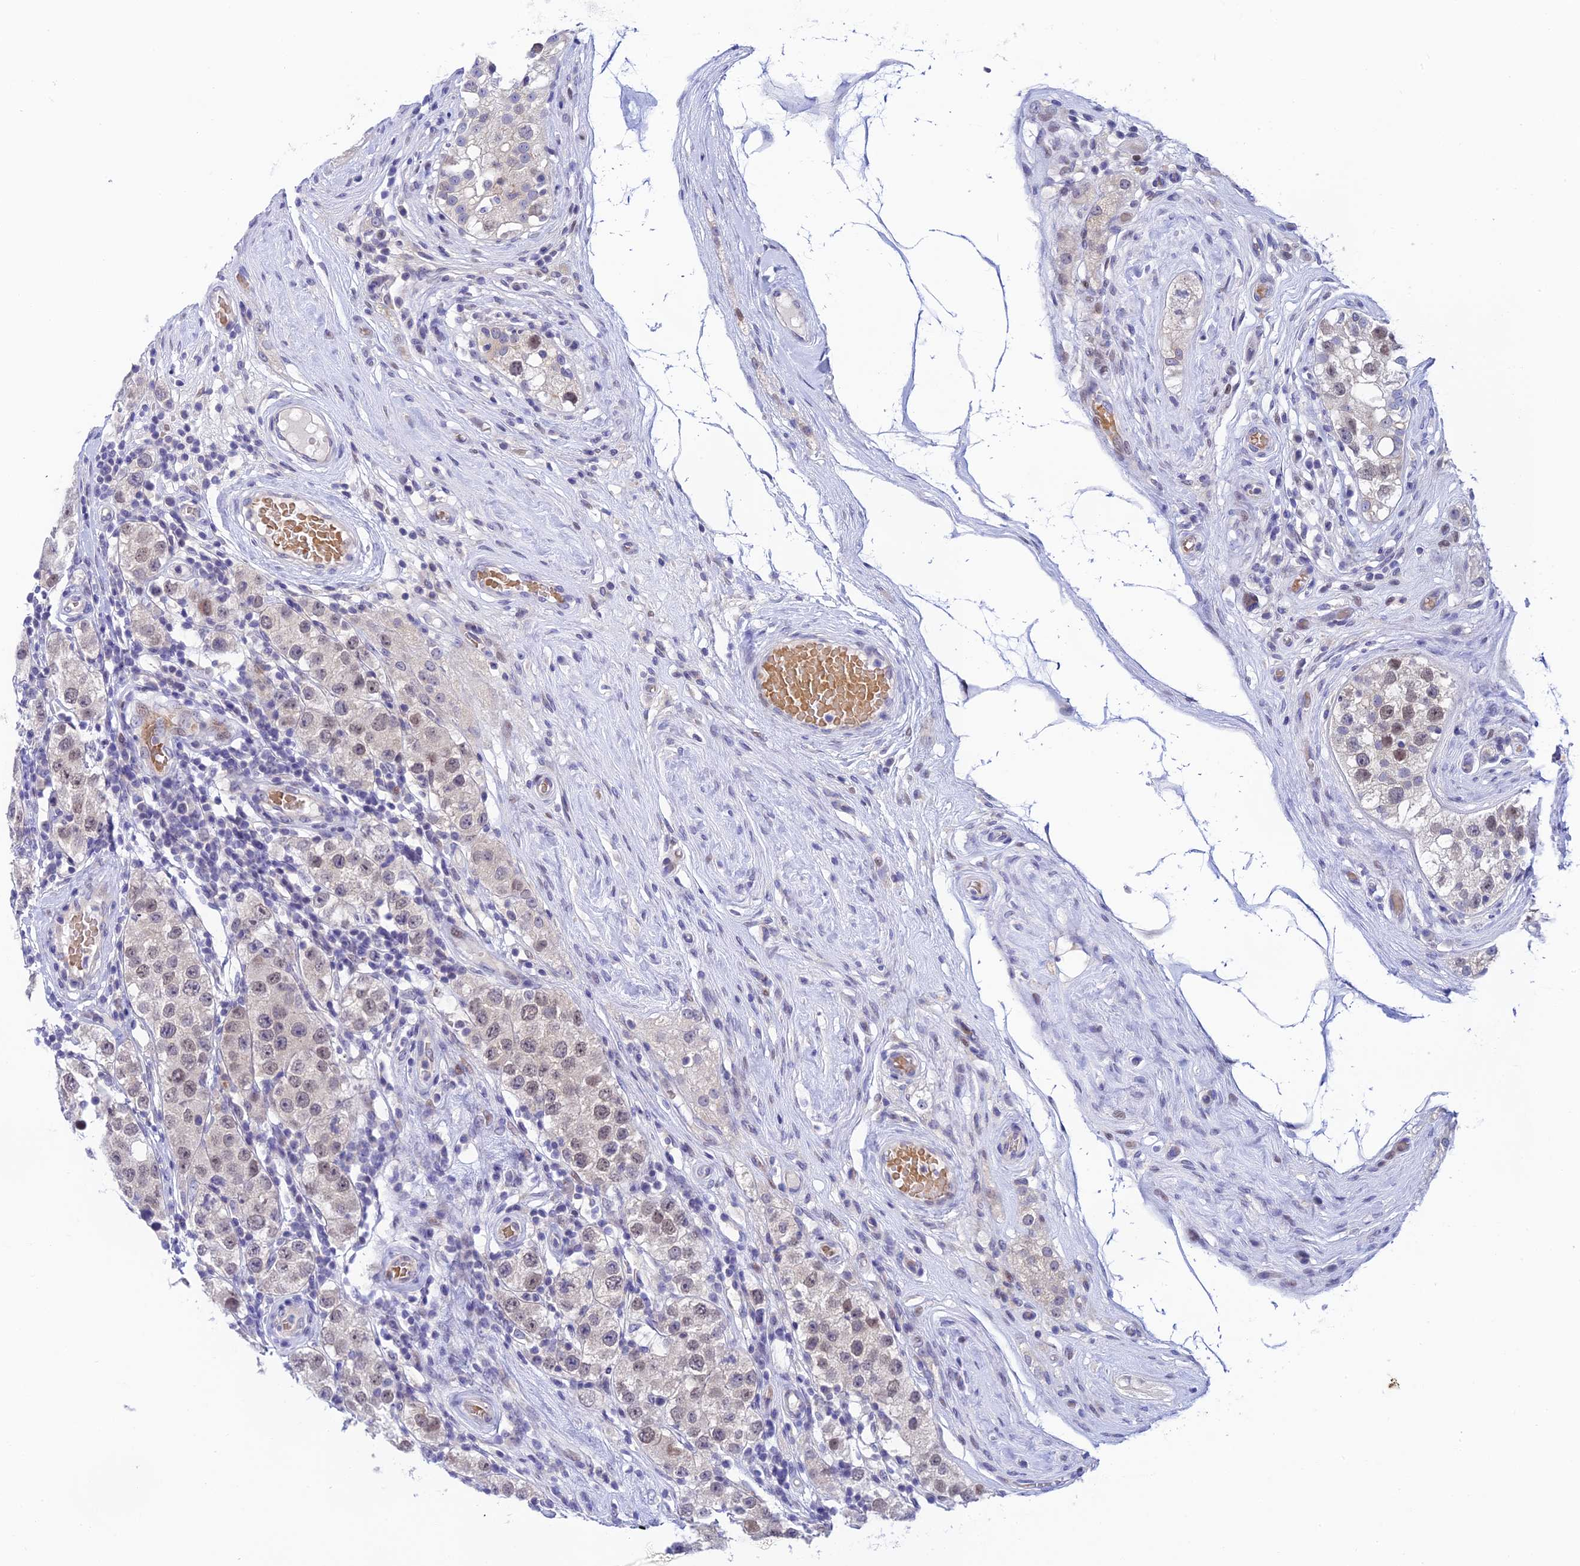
{"staining": {"intensity": "moderate", "quantity": "<25%", "location": "nuclear"}, "tissue": "testis cancer", "cell_type": "Tumor cells", "image_type": "cancer", "snomed": [{"axis": "morphology", "description": "Seminoma, NOS"}, {"axis": "topography", "description": "Testis"}], "caption": "An immunohistochemistry micrograph of tumor tissue is shown. Protein staining in brown highlights moderate nuclear positivity in testis cancer within tumor cells. (DAB = brown stain, brightfield microscopy at high magnification).", "gene": "RASGEF1B", "patient": {"sex": "male", "age": 34}}